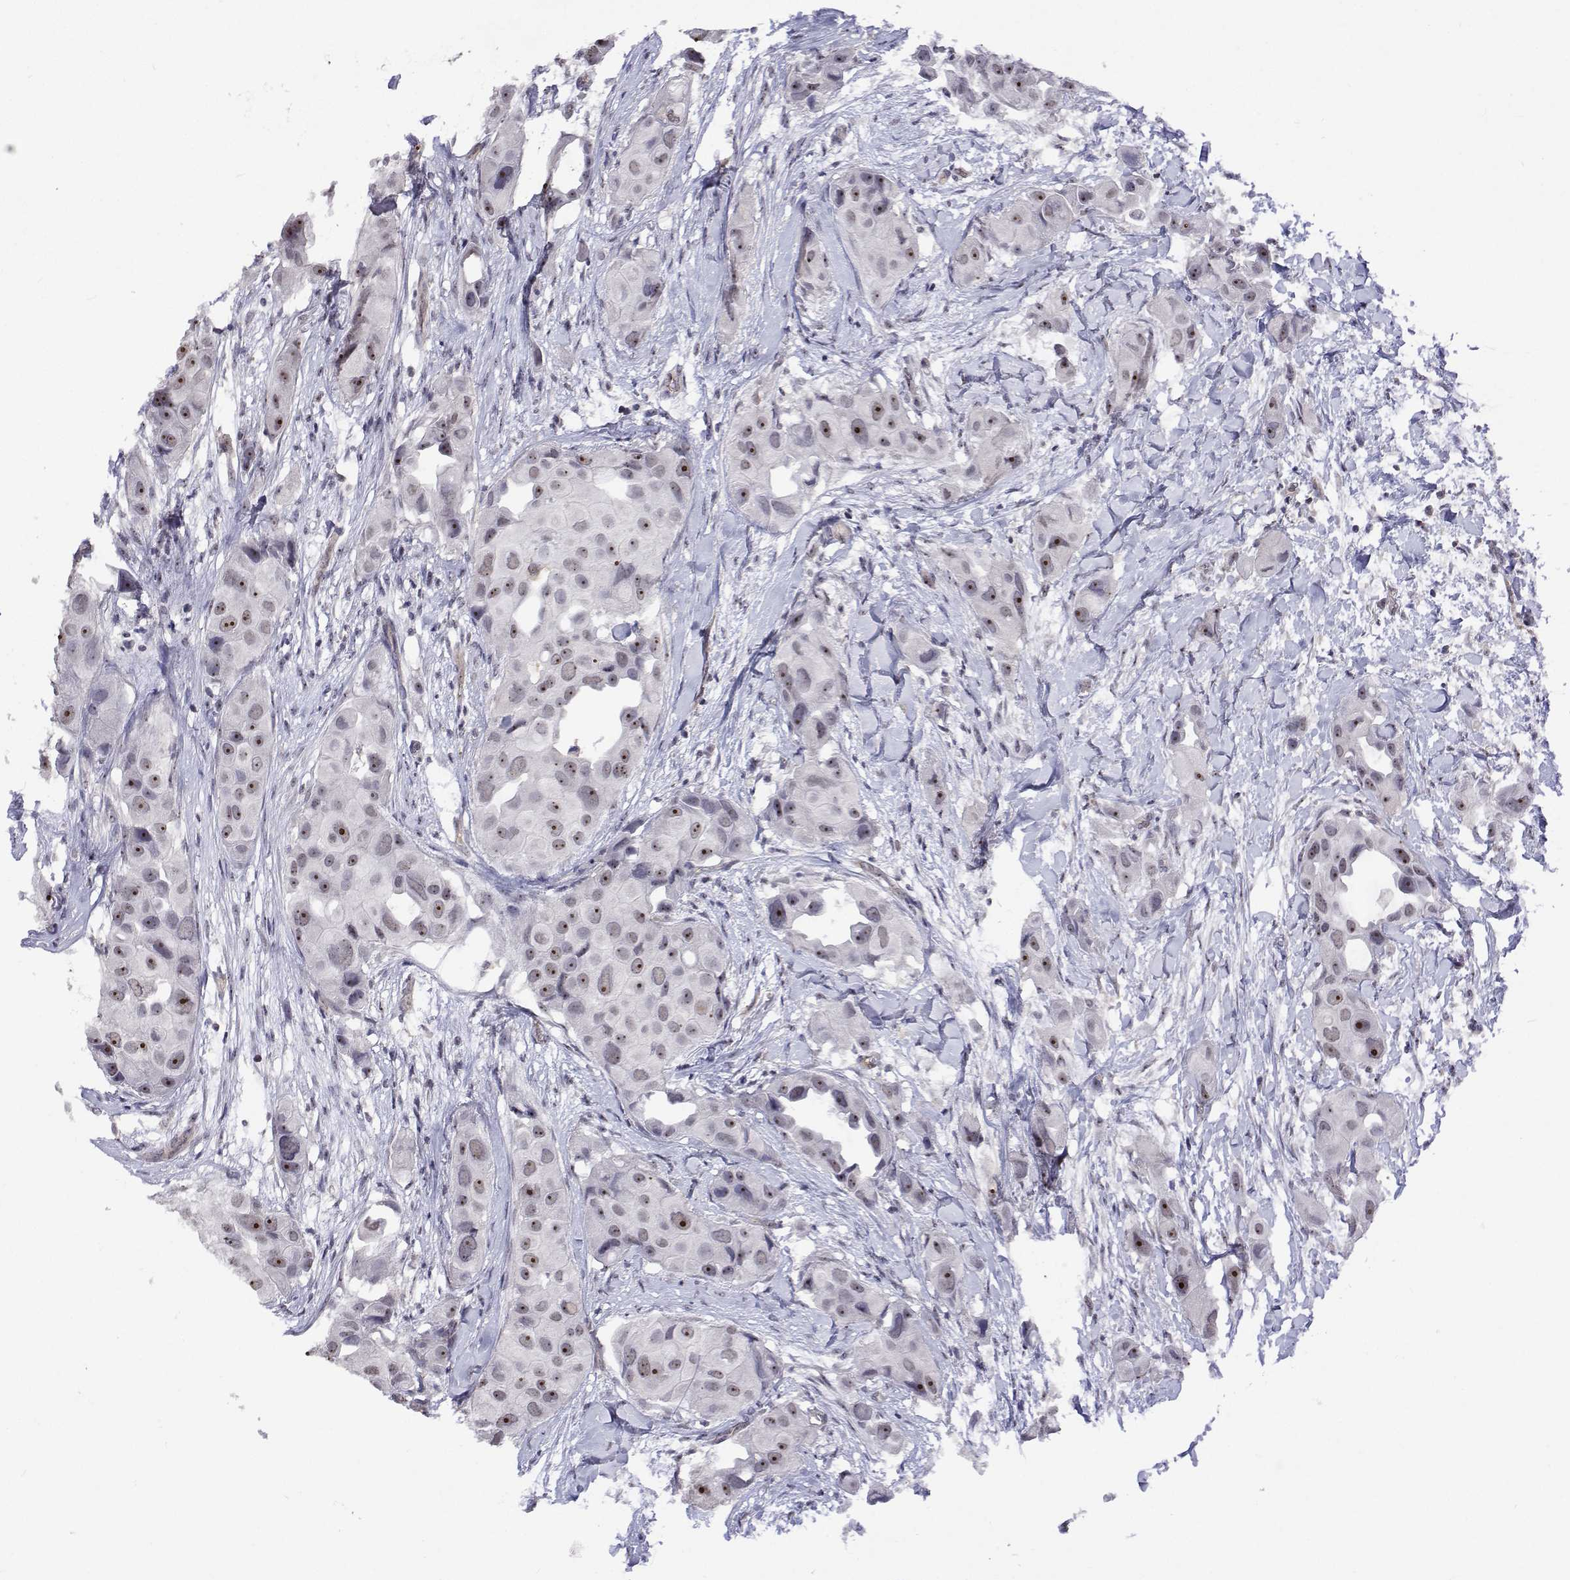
{"staining": {"intensity": "weak", "quantity": ">75%", "location": "nuclear"}, "tissue": "breast cancer", "cell_type": "Tumor cells", "image_type": "cancer", "snomed": [{"axis": "morphology", "description": "Duct carcinoma"}, {"axis": "topography", "description": "Breast"}], "caption": "Immunohistochemistry (IHC) photomicrograph of breast intraductal carcinoma stained for a protein (brown), which reveals low levels of weak nuclear staining in about >75% of tumor cells.", "gene": "NHP2", "patient": {"sex": "female", "age": 38}}